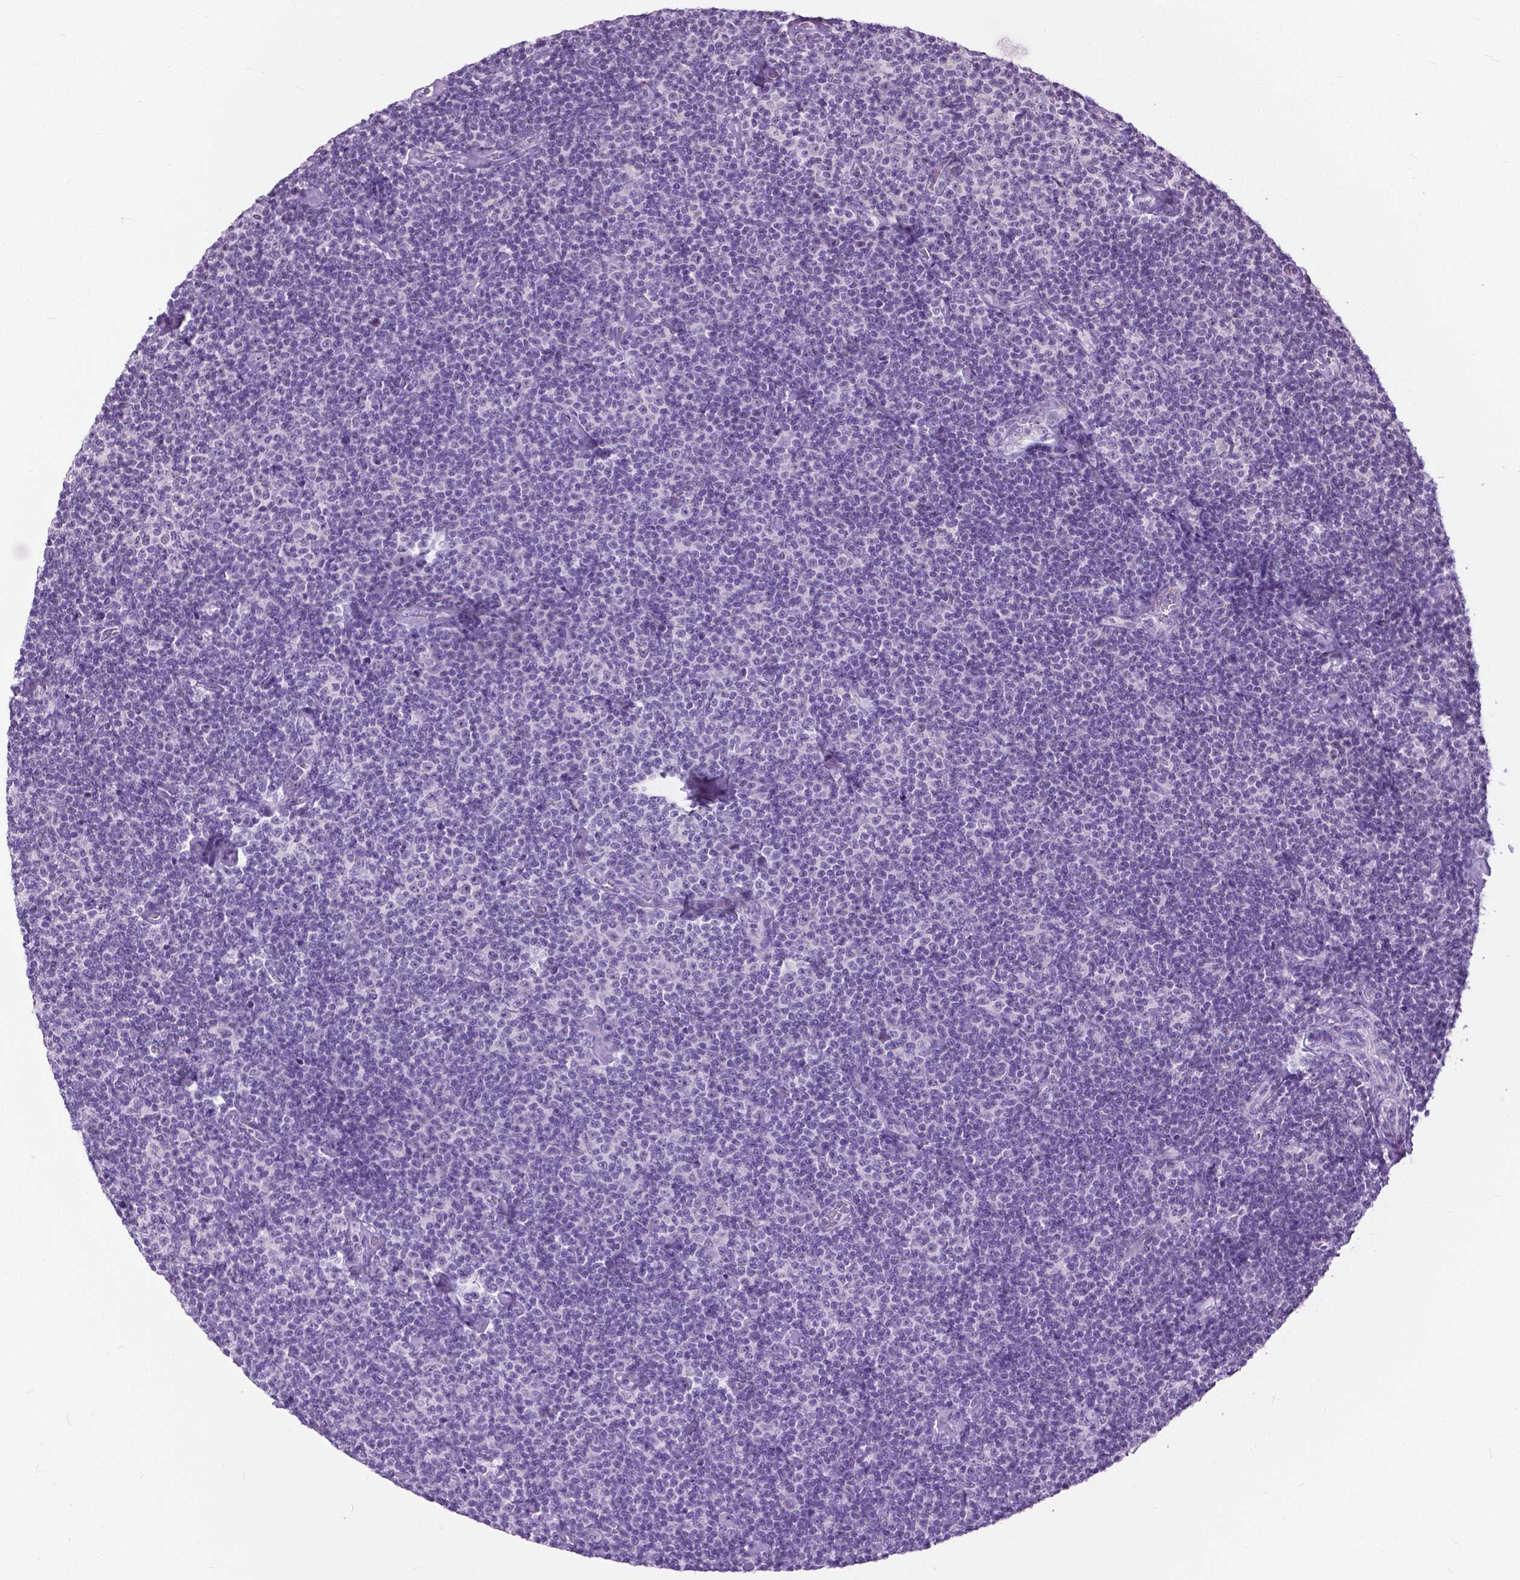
{"staining": {"intensity": "negative", "quantity": "none", "location": "none"}, "tissue": "lymphoma", "cell_type": "Tumor cells", "image_type": "cancer", "snomed": [{"axis": "morphology", "description": "Malignant lymphoma, non-Hodgkin's type, Low grade"}, {"axis": "topography", "description": "Lymph node"}], "caption": "Immunohistochemistry (IHC) of lymphoma demonstrates no staining in tumor cells. (DAB IHC, high magnification).", "gene": "GPR37L1", "patient": {"sex": "male", "age": 81}}